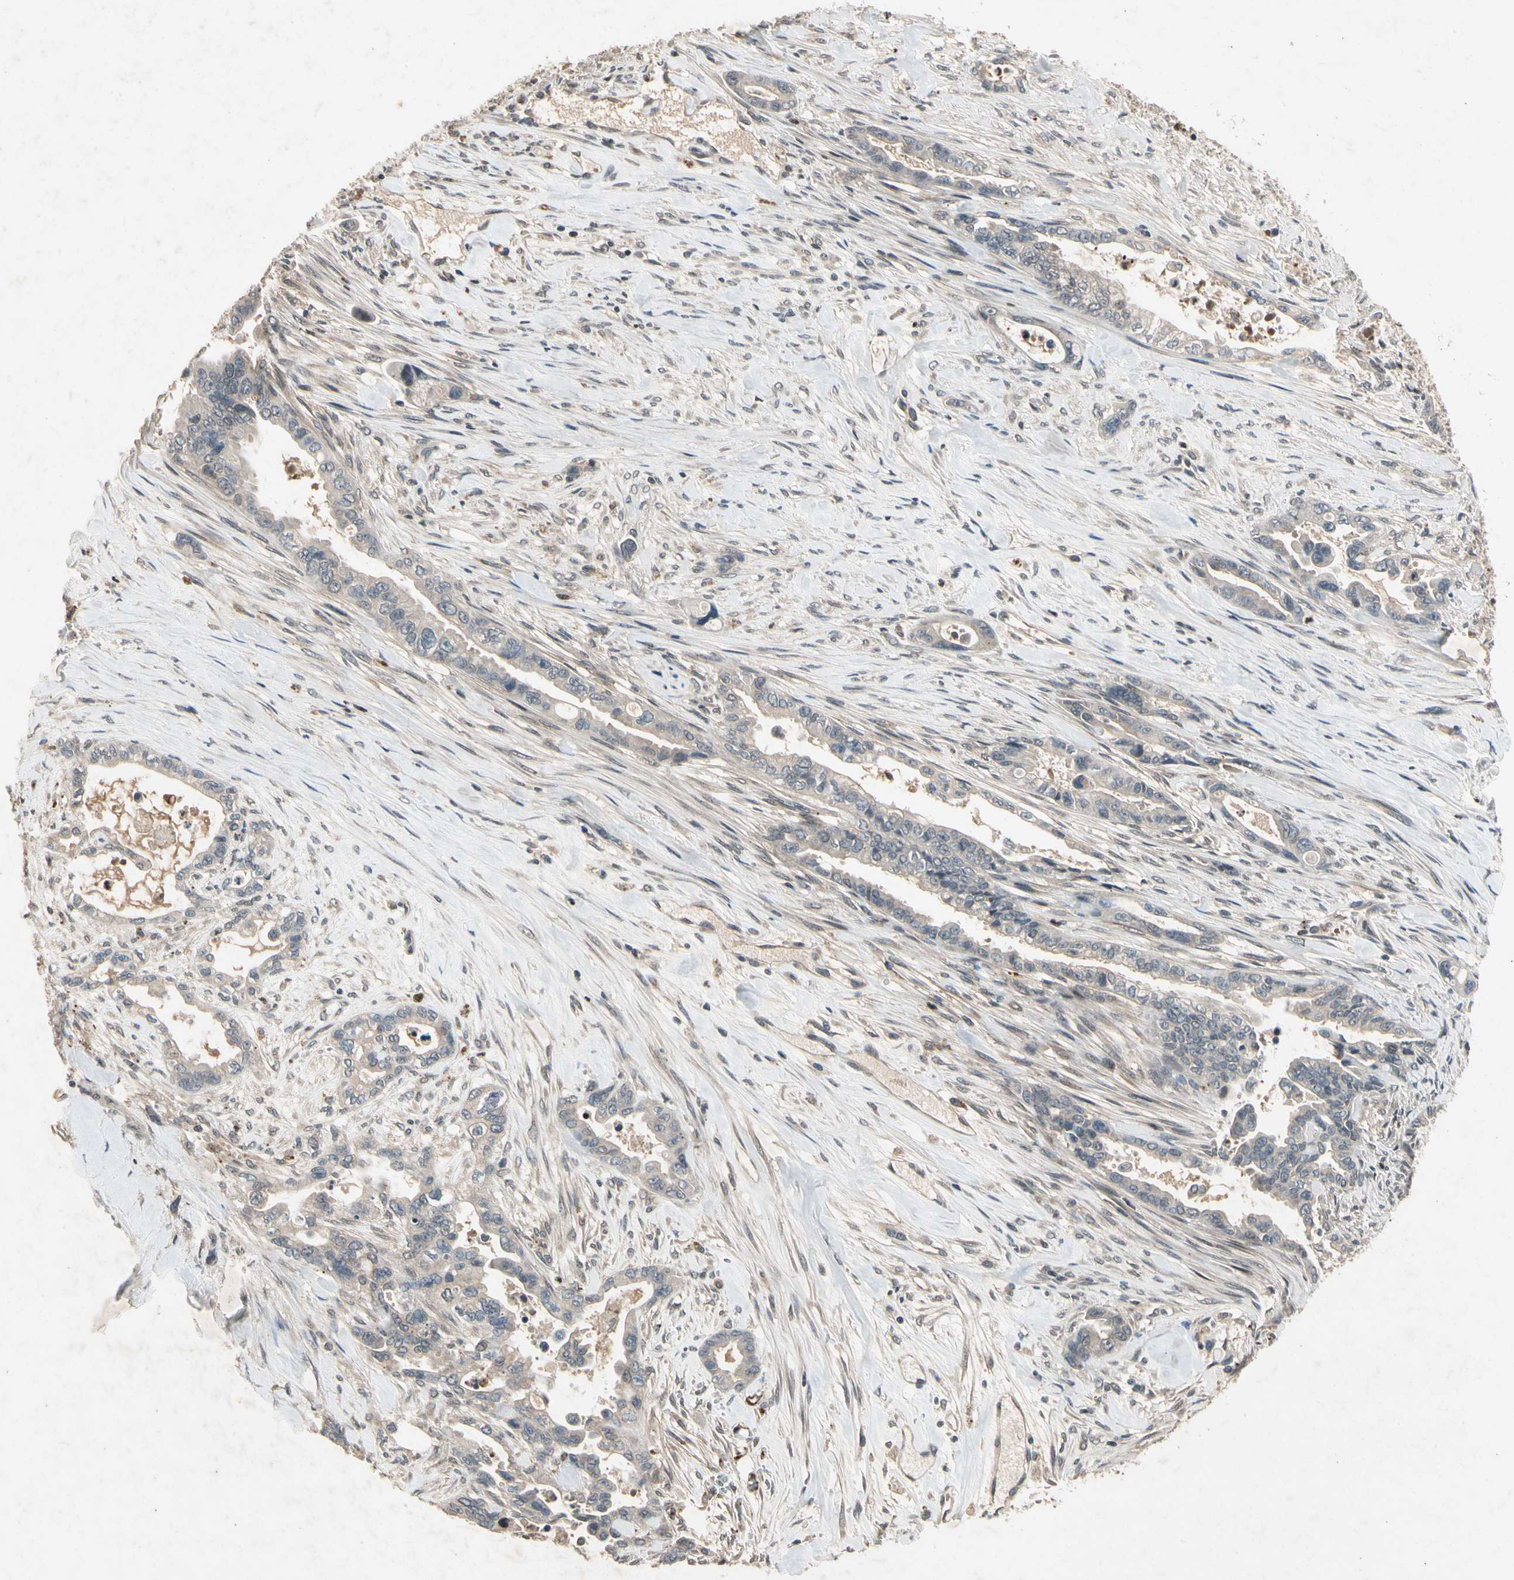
{"staining": {"intensity": "weak", "quantity": "<25%", "location": "cytoplasmic/membranous"}, "tissue": "pancreatic cancer", "cell_type": "Tumor cells", "image_type": "cancer", "snomed": [{"axis": "morphology", "description": "Adenocarcinoma, NOS"}, {"axis": "topography", "description": "Pancreas"}], "caption": "Protein analysis of pancreatic cancer (adenocarcinoma) exhibits no significant staining in tumor cells.", "gene": "DPY19L3", "patient": {"sex": "male", "age": 70}}